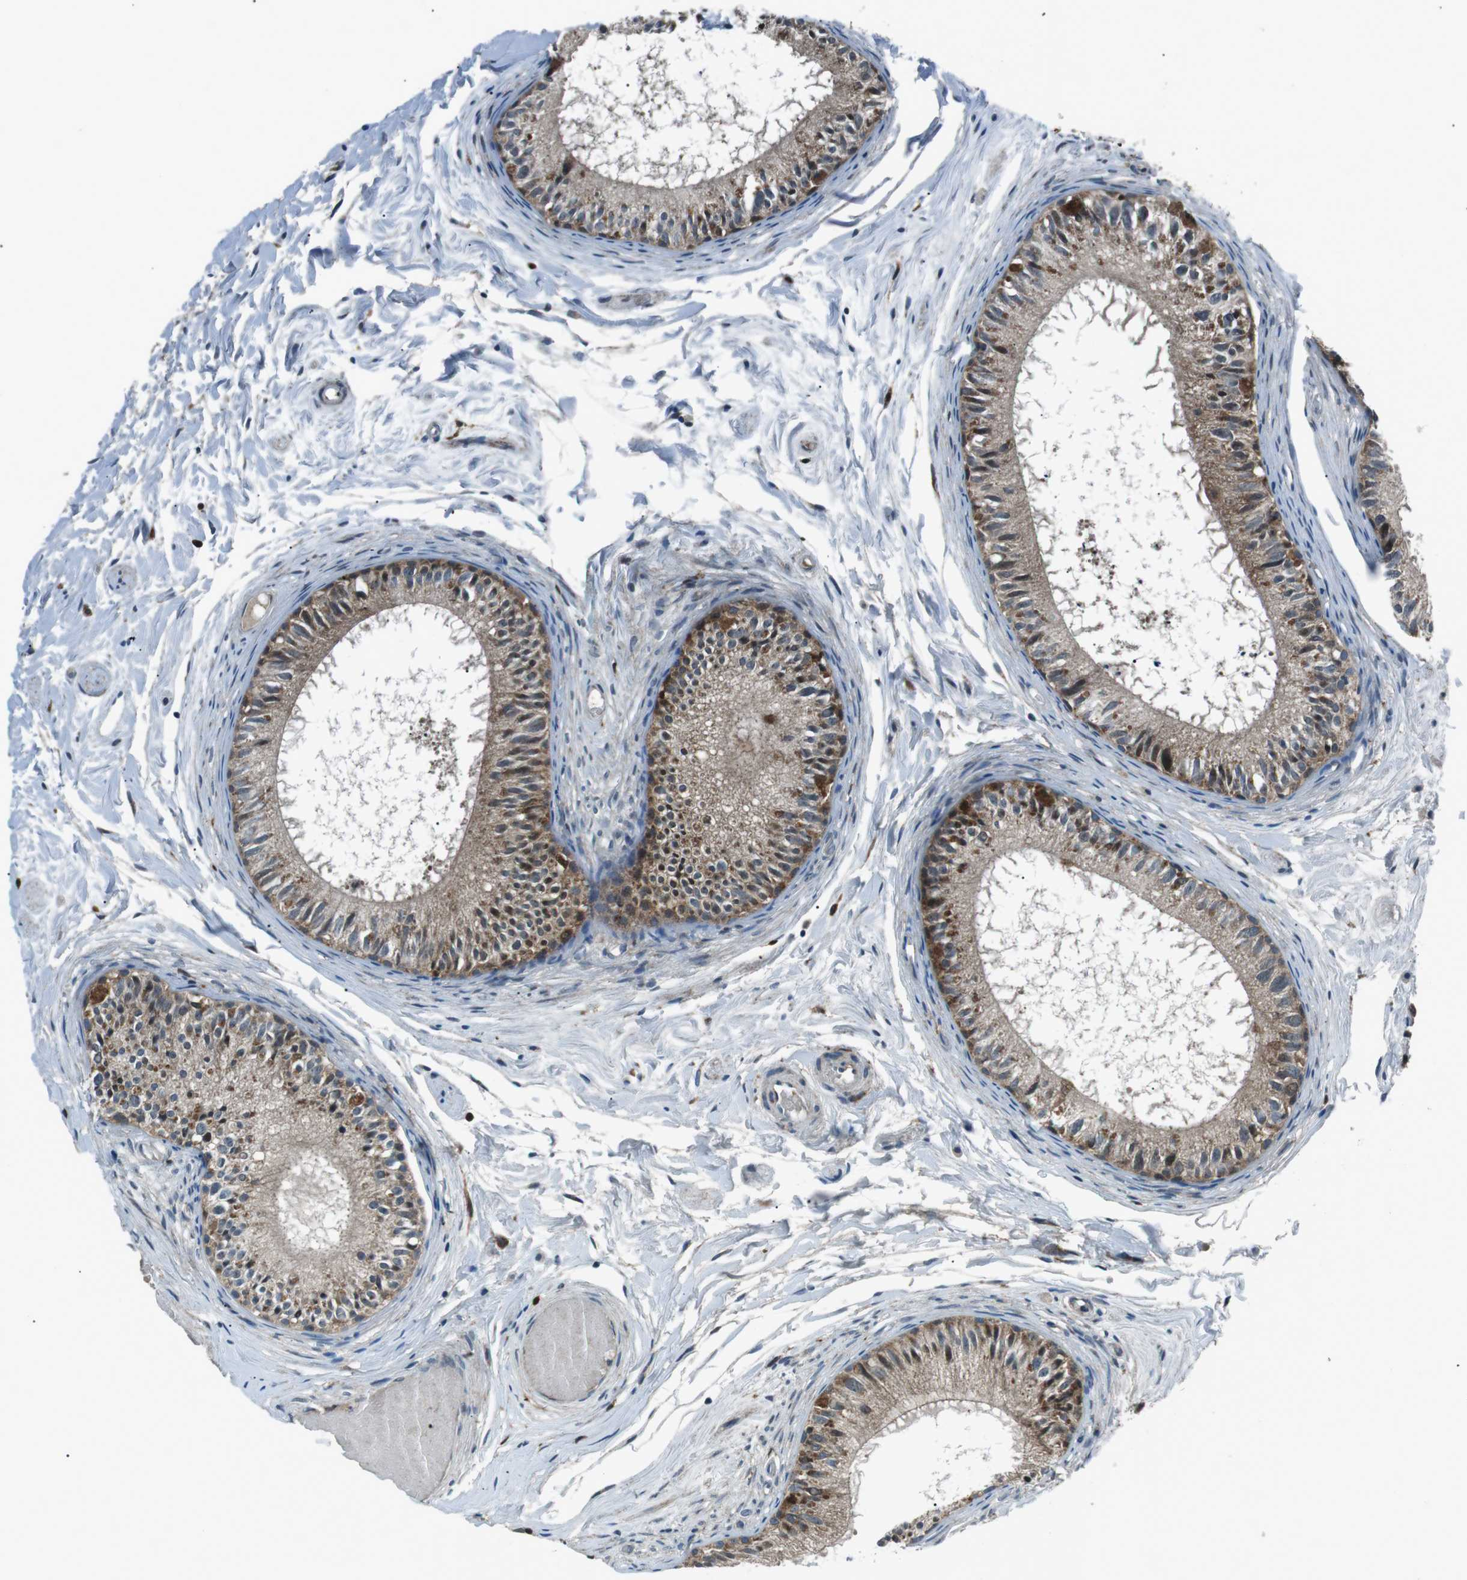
{"staining": {"intensity": "moderate", "quantity": ">75%", "location": "cytoplasmic/membranous"}, "tissue": "epididymis", "cell_type": "Glandular cells", "image_type": "normal", "snomed": [{"axis": "morphology", "description": "Normal tissue, NOS"}, {"axis": "topography", "description": "Epididymis"}], "caption": "Glandular cells reveal medium levels of moderate cytoplasmic/membranous staining in about >75% of cells in normal human epididymis.", "gene": "BLNK", "patient": {"sex": "male", "age": 46}}